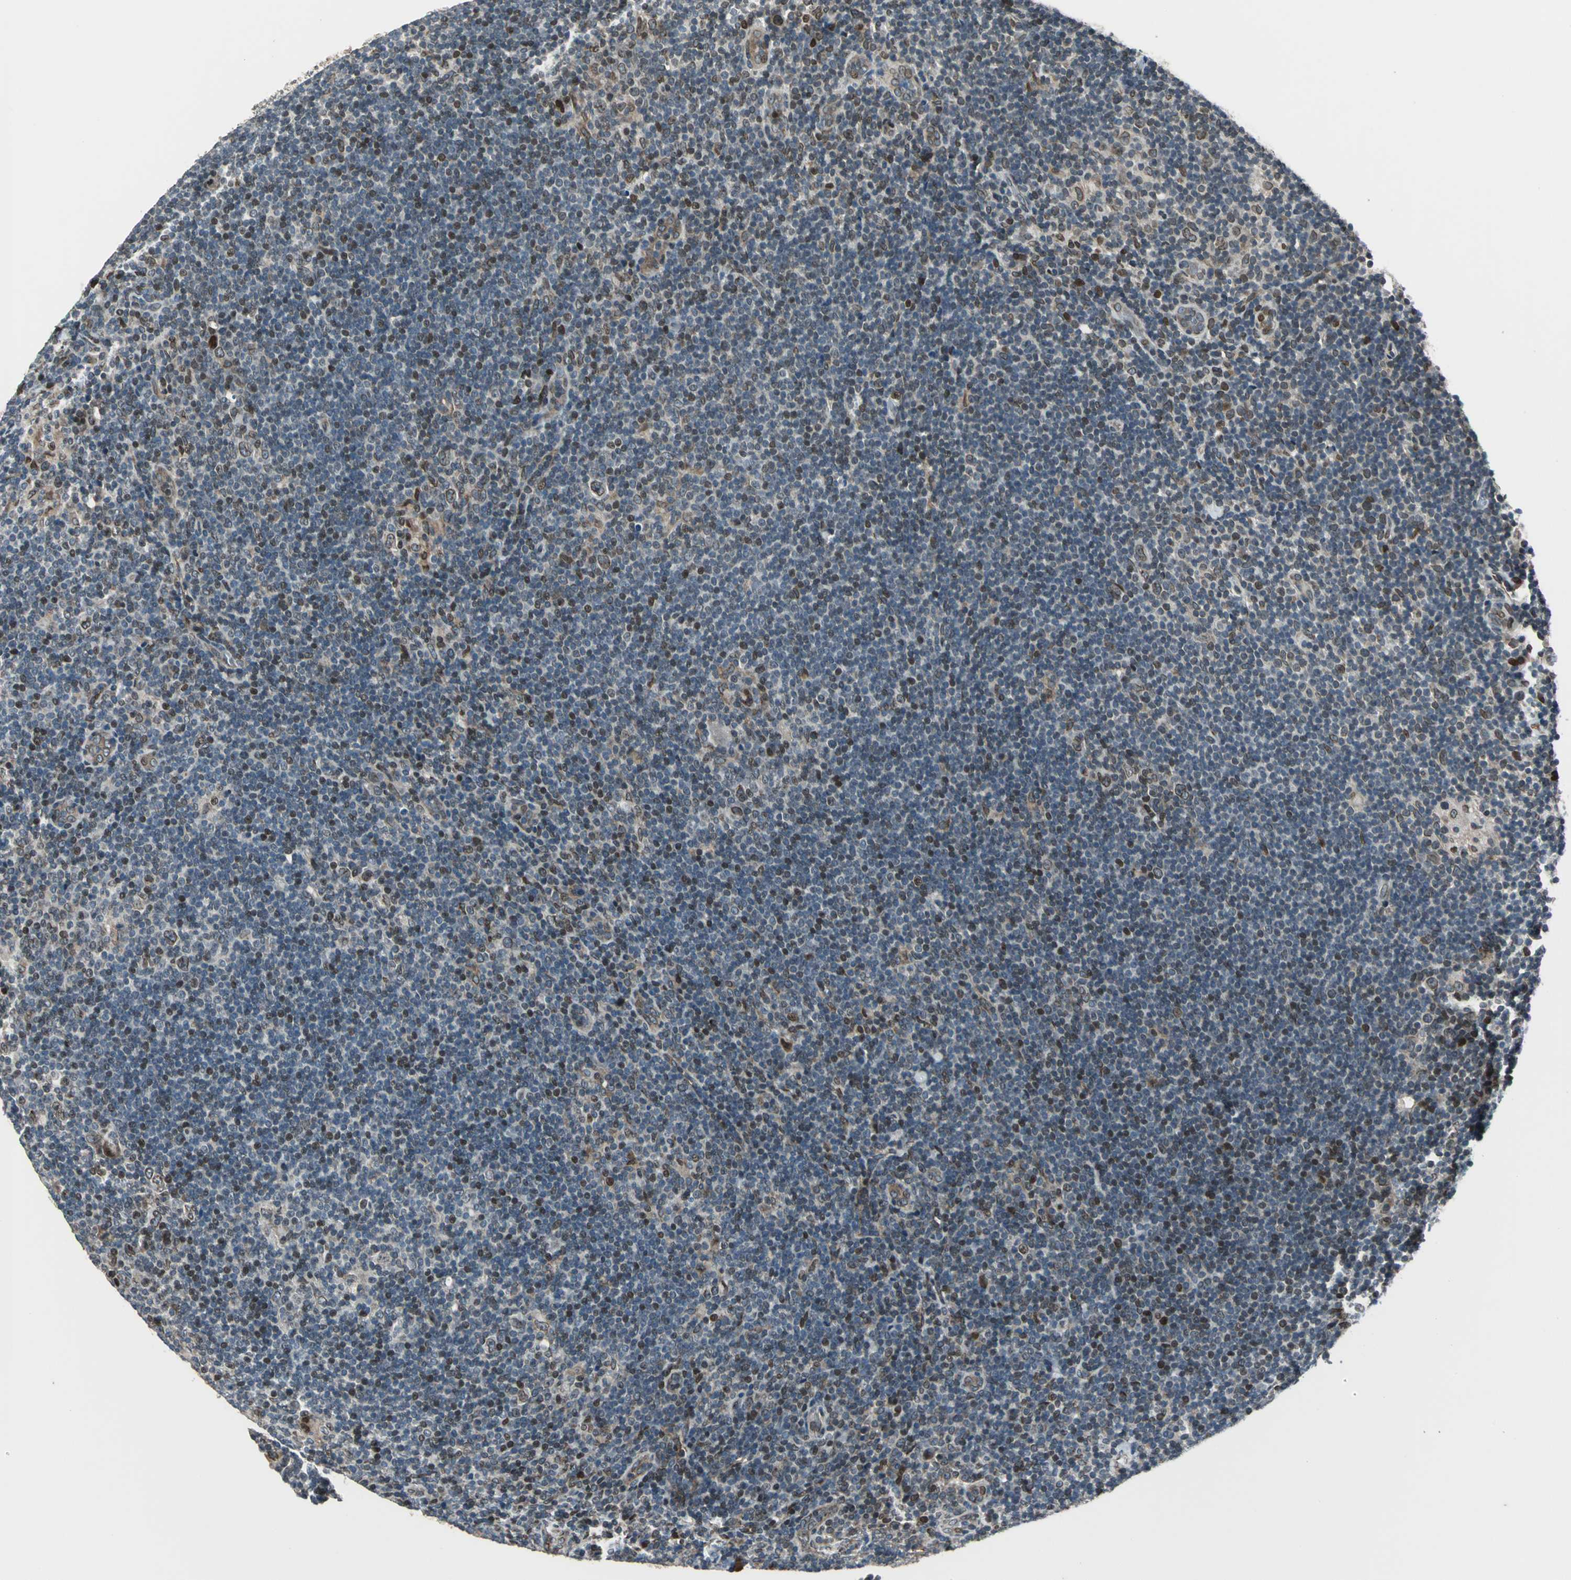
{"staining": {"intensity": "moderate", "quantity": ">75%", "location": "cytoplasmic/membranous,nuclear"}, "tissue": "lymphoma", "cell_type": "Tumor cells", "image_type": "cancer", "snomed": [{"axis": "morphology", "description": "Hodgkin's disease, NOS"}, {"axis": "topography", "description": "Lymph node"}], "caption": "High-power microscopy captured an immunohistochemistry (IHC) micrograph of lymphoma, revealing moderate cytoplasmic/membranous and nuclear expression in about >75% of tumor cells.", "gene": "BRIP1", "patient": {"sex": "female", "age": 57}}